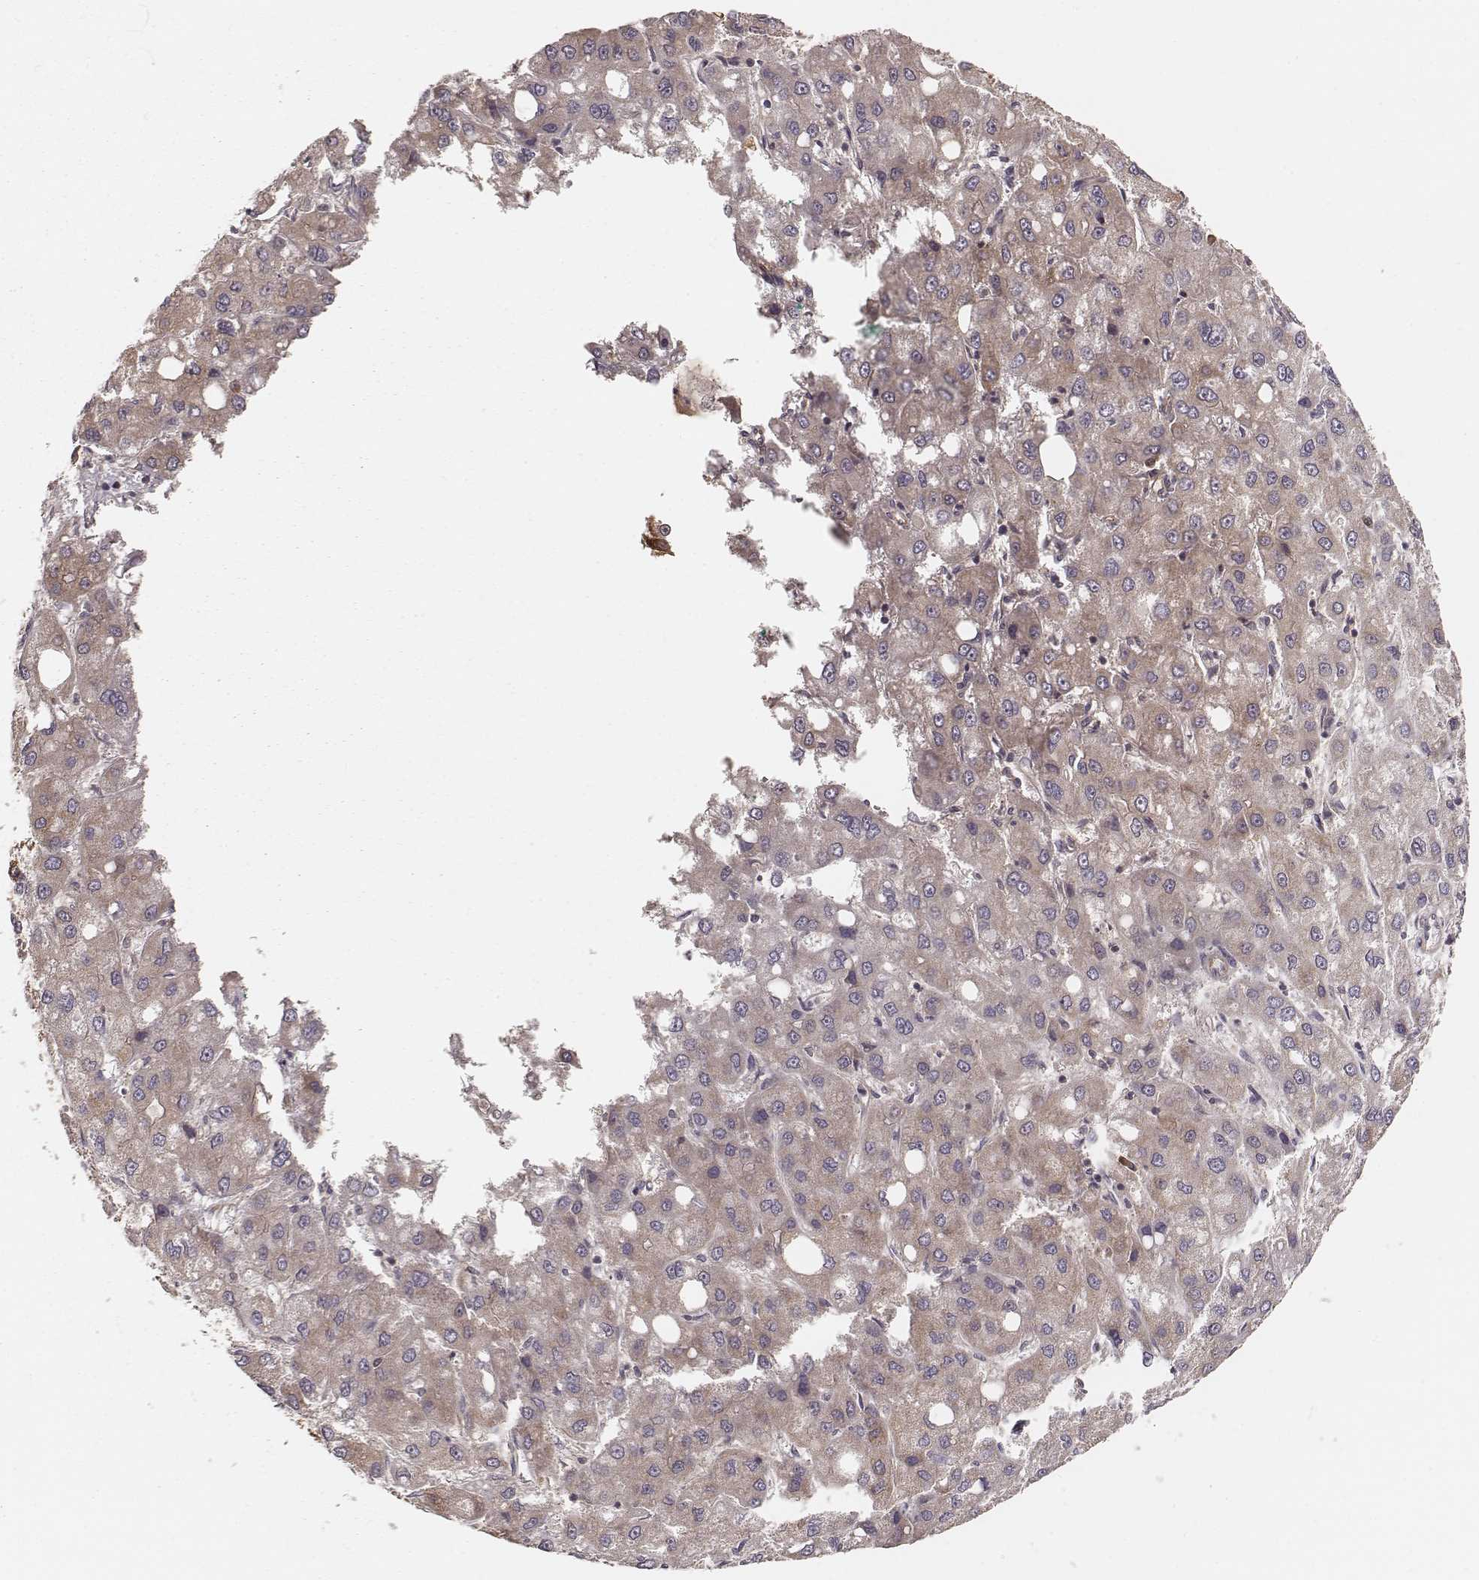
{"staining": {"intensity": "moderate", "quantity": "25%-75%", "location": "cytoplasmic/membranous"}, "tissue": "liver cancer", "cell_type": "Tumor cells", "image_type": "cancer", "snomed": [{"axis": "morphology", "description": "Carcinoma, Hepatocellular, NOS"}, {"axis": "topography", "description": "Liver"}], "caption": "Protein staining by IHC reveals moderate cytoplasmic/membranous staining in approximately 25%-75% of tumor cells in liver cancer (hepatocellular carcinoma).", "gene": "CARS1", "patient": {"sex": "male", "age": 73}}